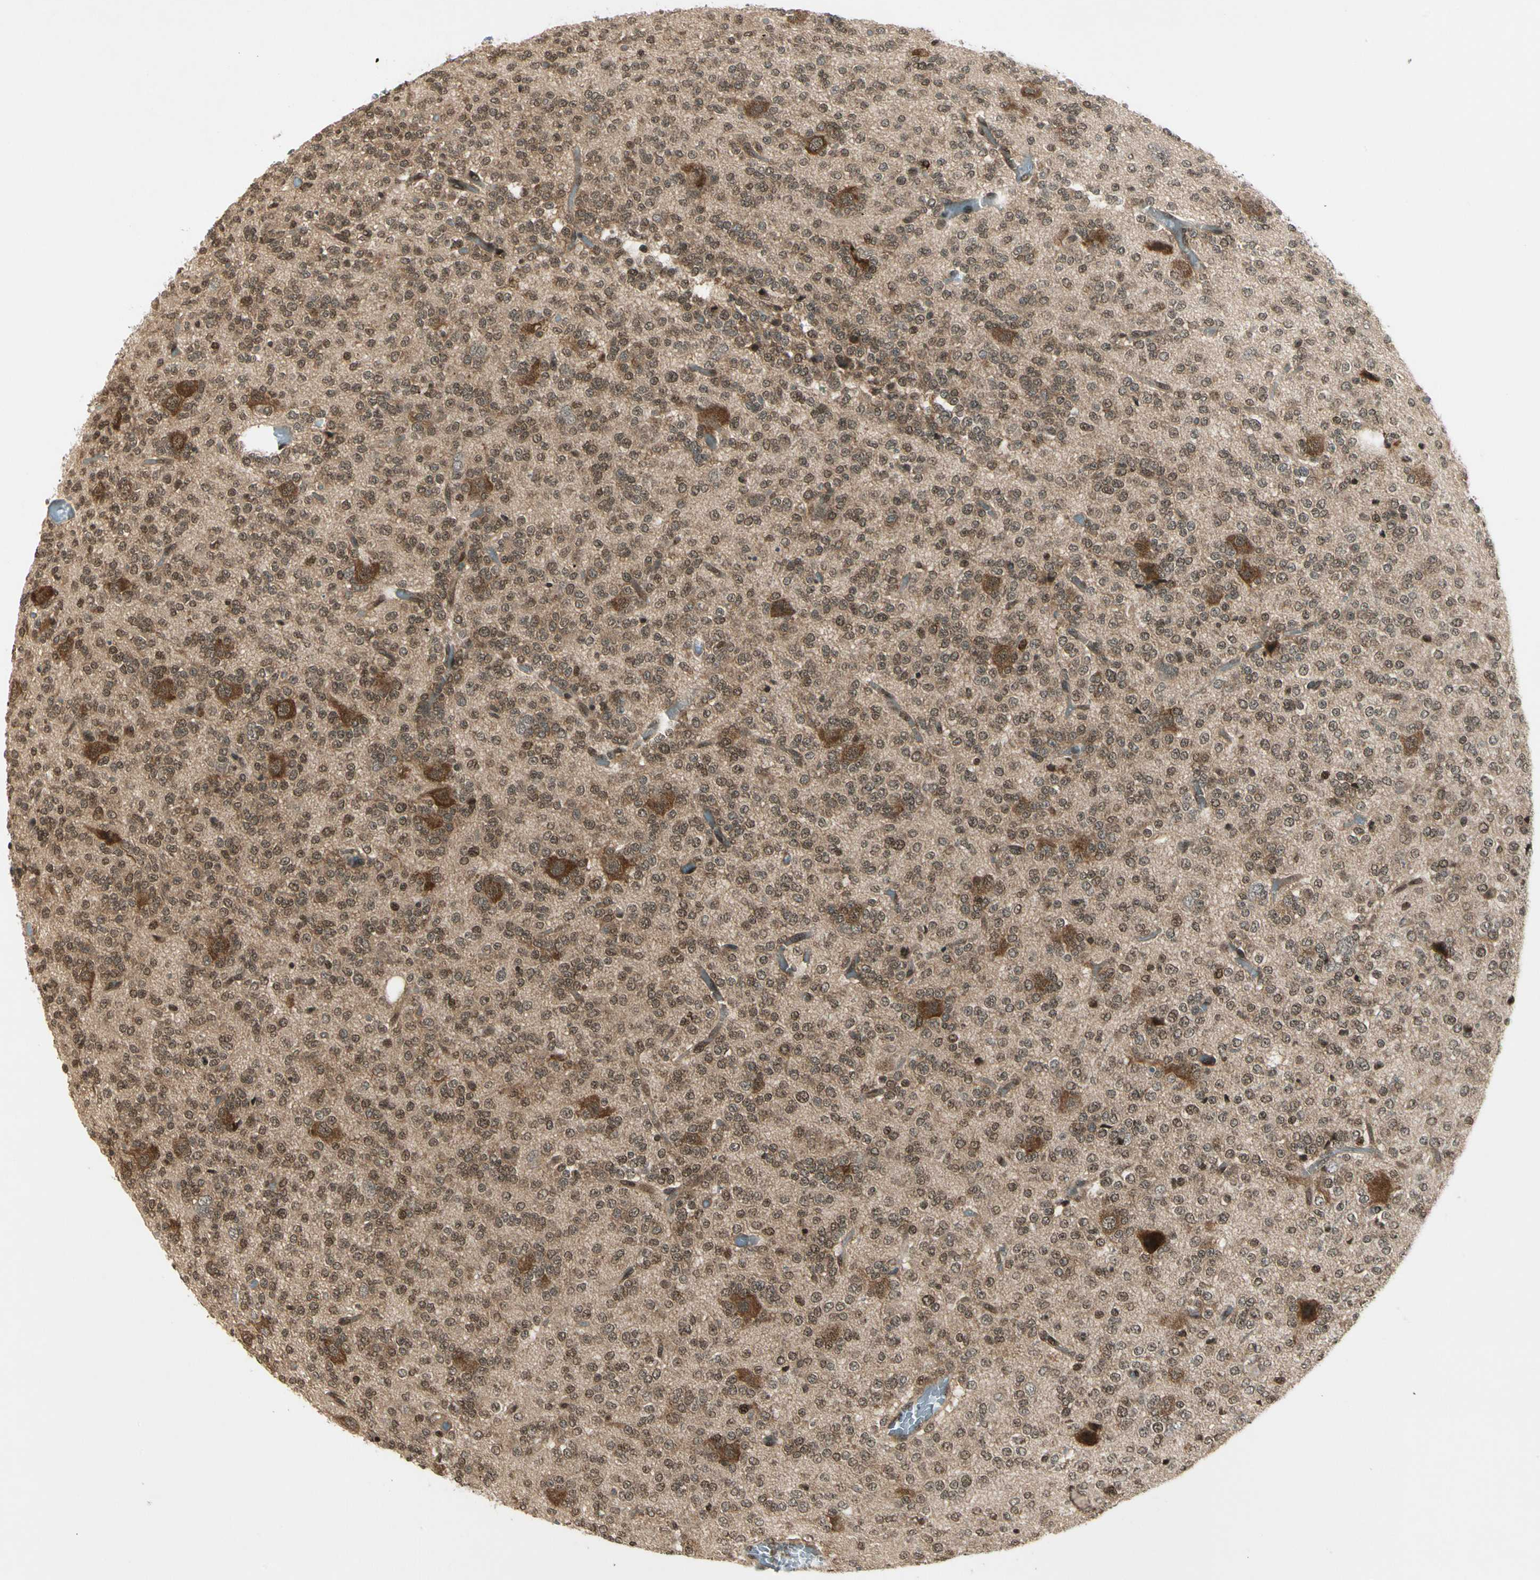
{"staining": {"intensity": "moderate", "quantity": "25%-75%", "location": "cytoplasmic/membranous"}, "tissue": "glioma", "cell_type": "Tumor cells", "image_type": "cancer", "snomed": [{"axis": "morphology", "description": "Glioma, malignant, Low grade"}, {"axis": "topography", "description": "Brain"}], "caption": "Immunohistochemistry micrograph of neoplastic tissue: human malignant low-grade glioma stained using immunohistochemistry (IHC) displays medium levels of moderate protein expression localized specifically in the cytoplasmic/membranous of tumor cells, appearing as a cytoplasmic/membranous brown color.", "gene": "SMN2", "patient": {"sex": "male", "age": 38}}